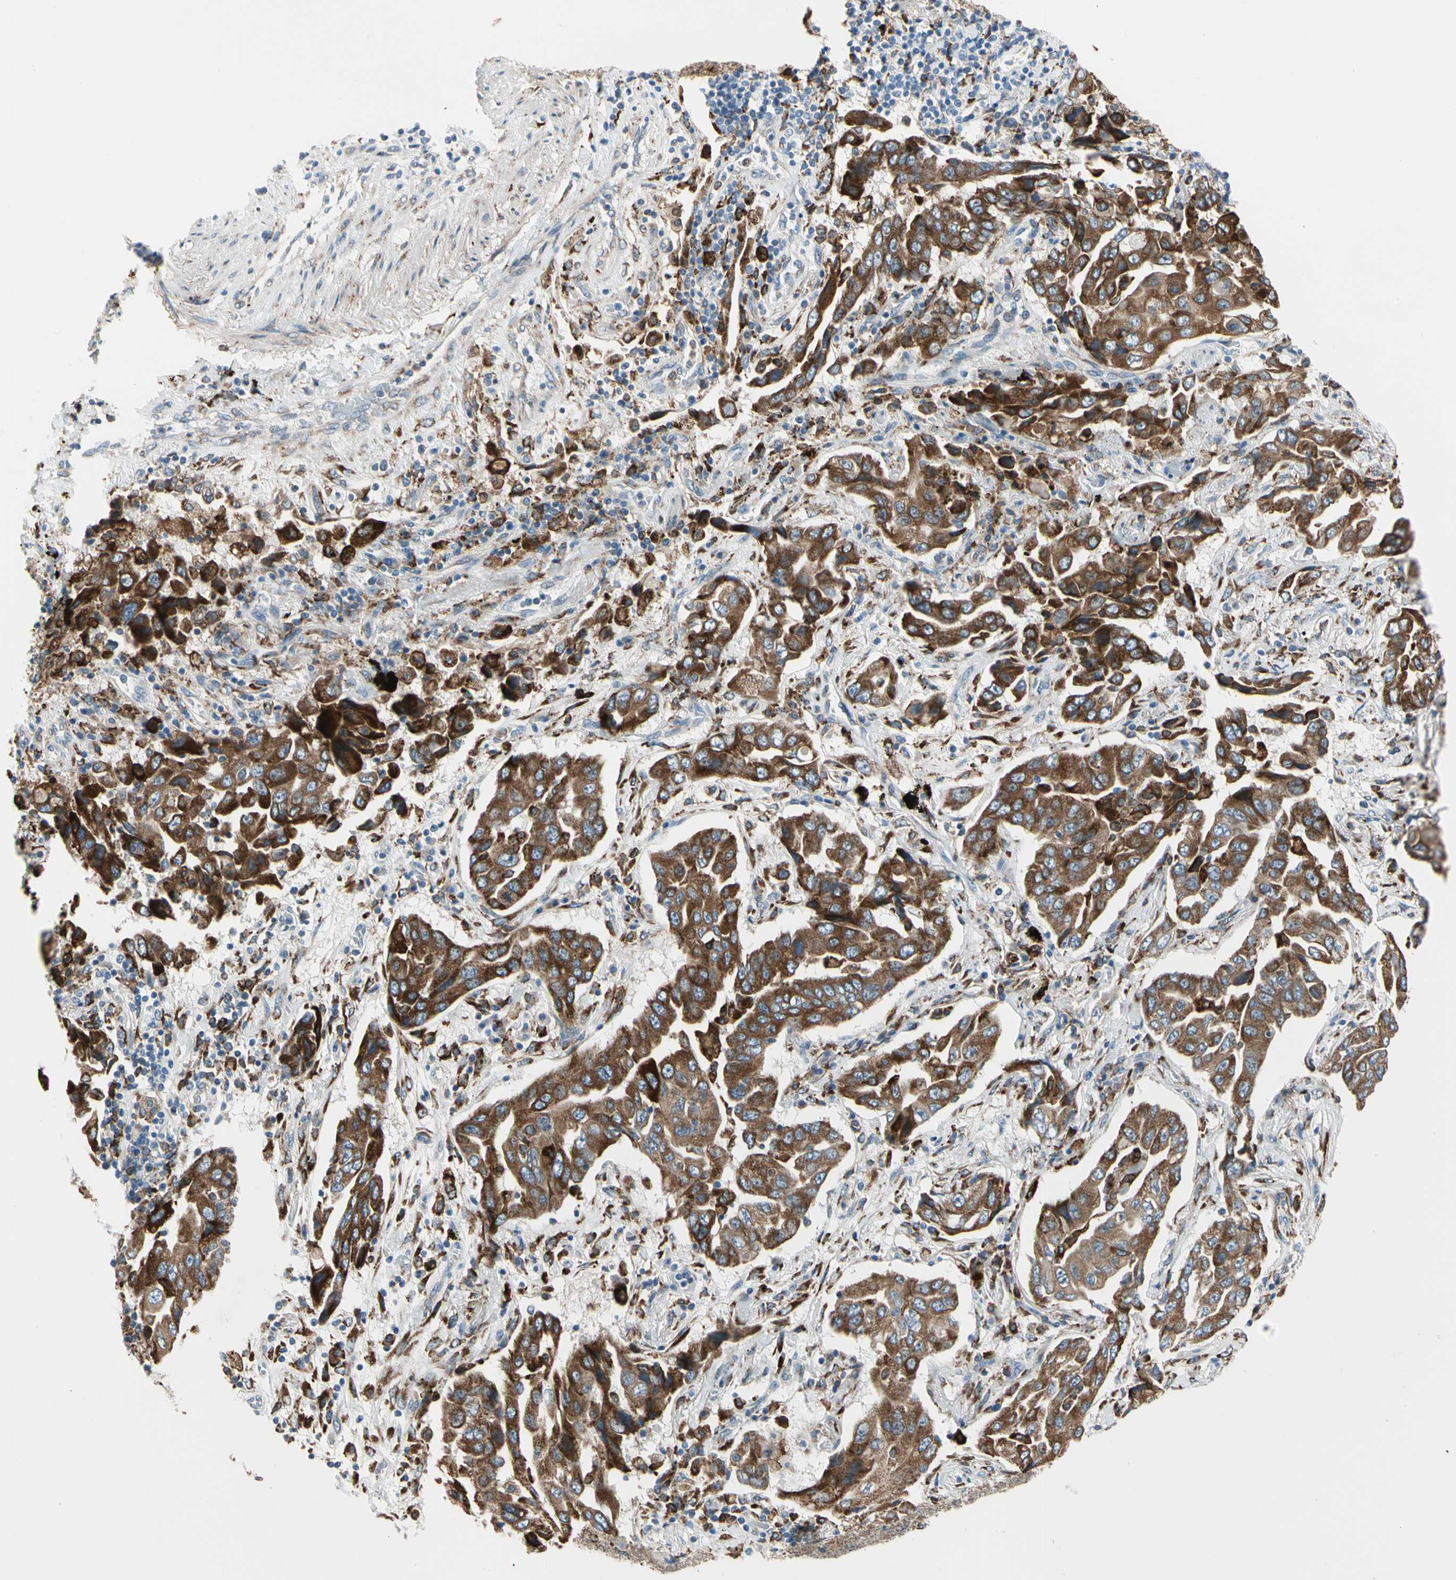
{"staining": {"intensity": "strong", "quantity": ">75%", "location": "cytoplasmic/membranous"}, "tissue": "lung cancer", "cell_type": "Tumor cells", "image_type": "cancer", "snomed": [{"axis": "morphology", "description": "Adenocarcinoma, NOS"}, {"axis": "topography", "description": "Lung"}], "caption": "Tumor cells show strong cytoplasmic/membranous staining in about >75% of cells in lung adenocarcinoma.", "gene": "LRPAP1", "patient": {"sex": "female", "age": 65}}